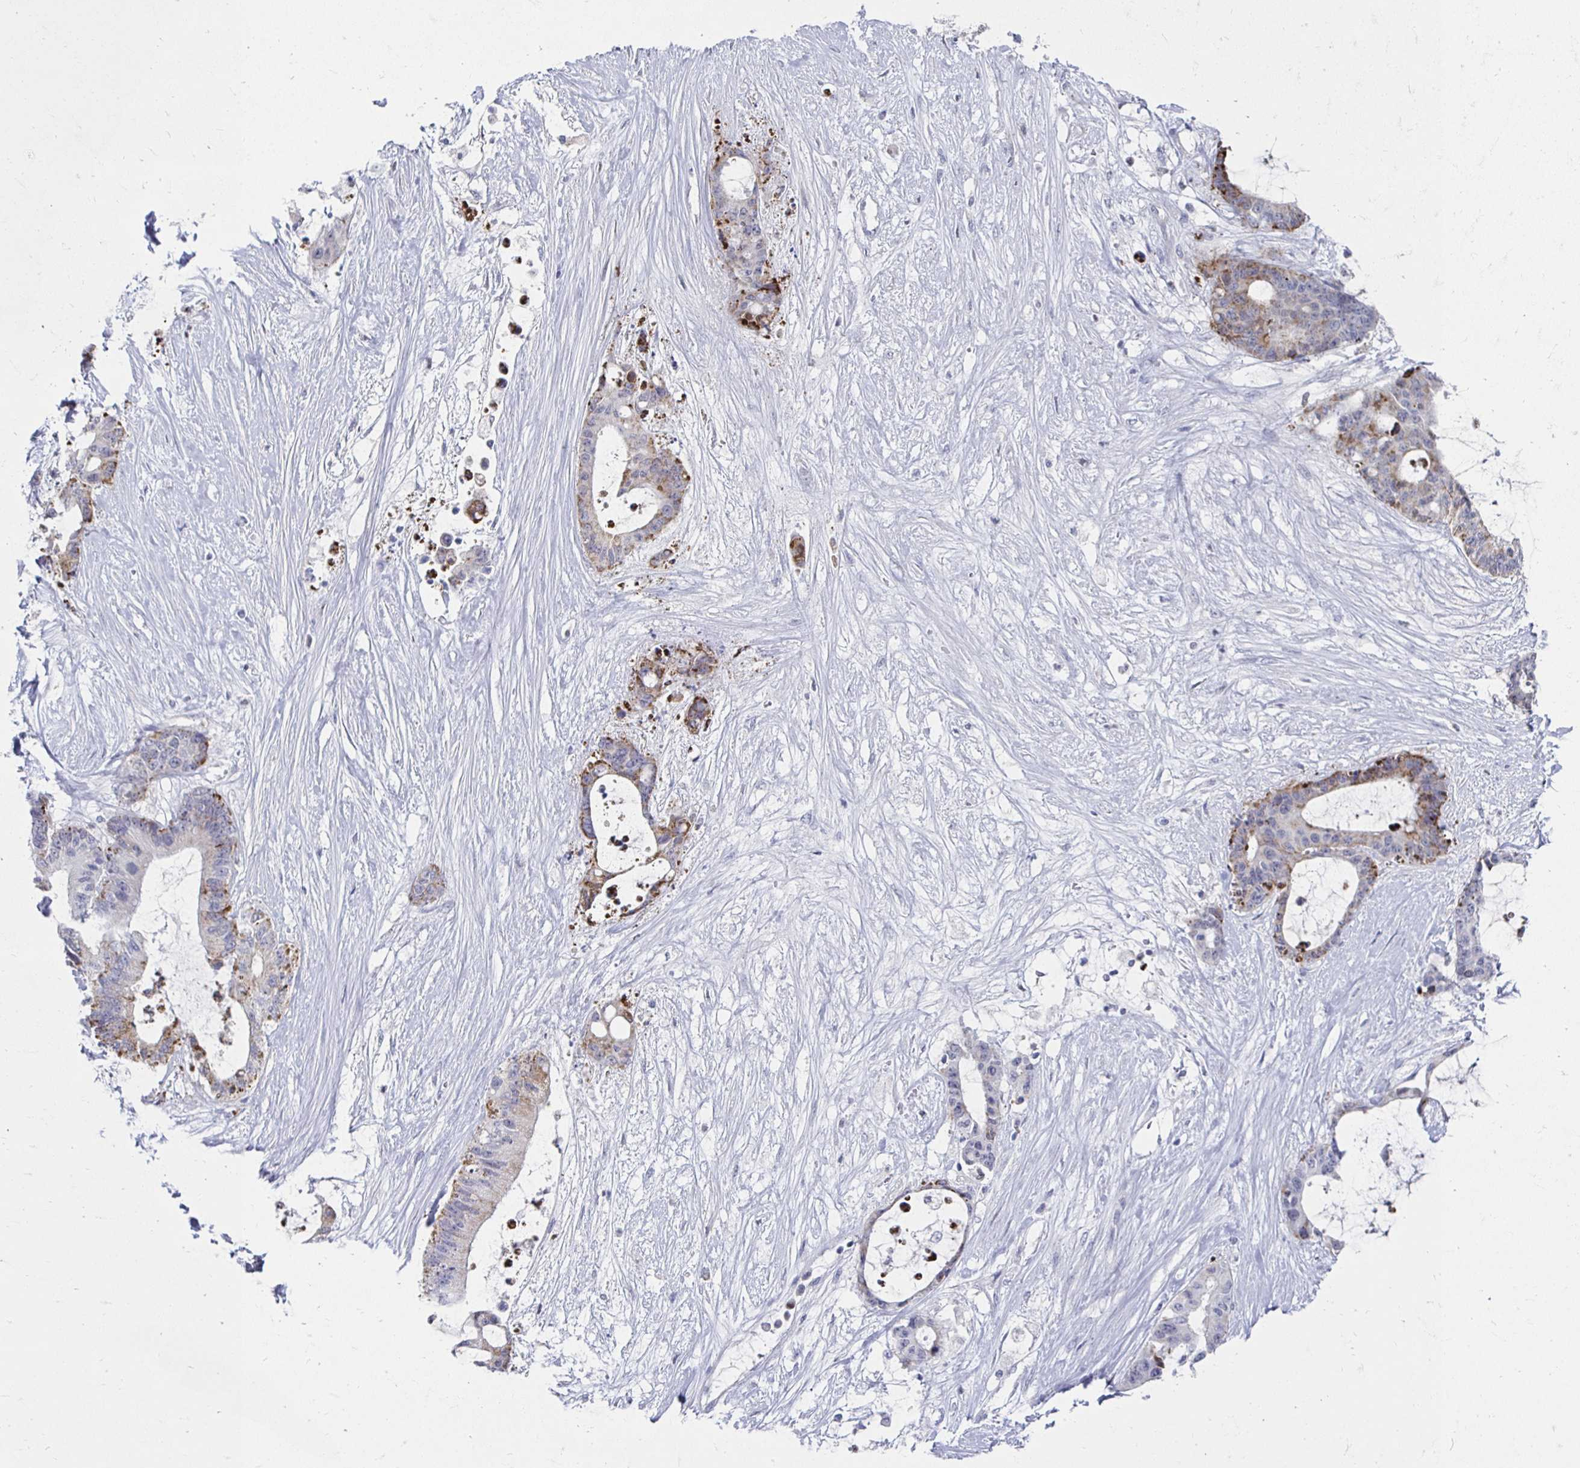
{"staining": {"intensity": "weak", "quantity": "25%-75%", "location": "cytoplasmic/membranous"}, "tissue": "liver cancer", "cell_type": "Tumor cells", "image_type": "cancer", "snomed": [{"axis": "morphology", "description": "Normal tissue, NOS"}, {"axis": "morphology", "description": "Cholangiocarcinoma"}, {"axis": "topography", "description": "Liver"}, {"axis": "topography", "description": "Peripheral nerve tissue"}], "caption": "The photomicrograph displays staining of liver cholangiocarcinoma, revealing weak cytoplasmic/membranous protein positivity (brown color) within tumor cells. The protein of interest is shown in brown color, while the nuclei are stained blue.", "gene": "NOCT", "patient": {"sex": "female", "age": 73}}